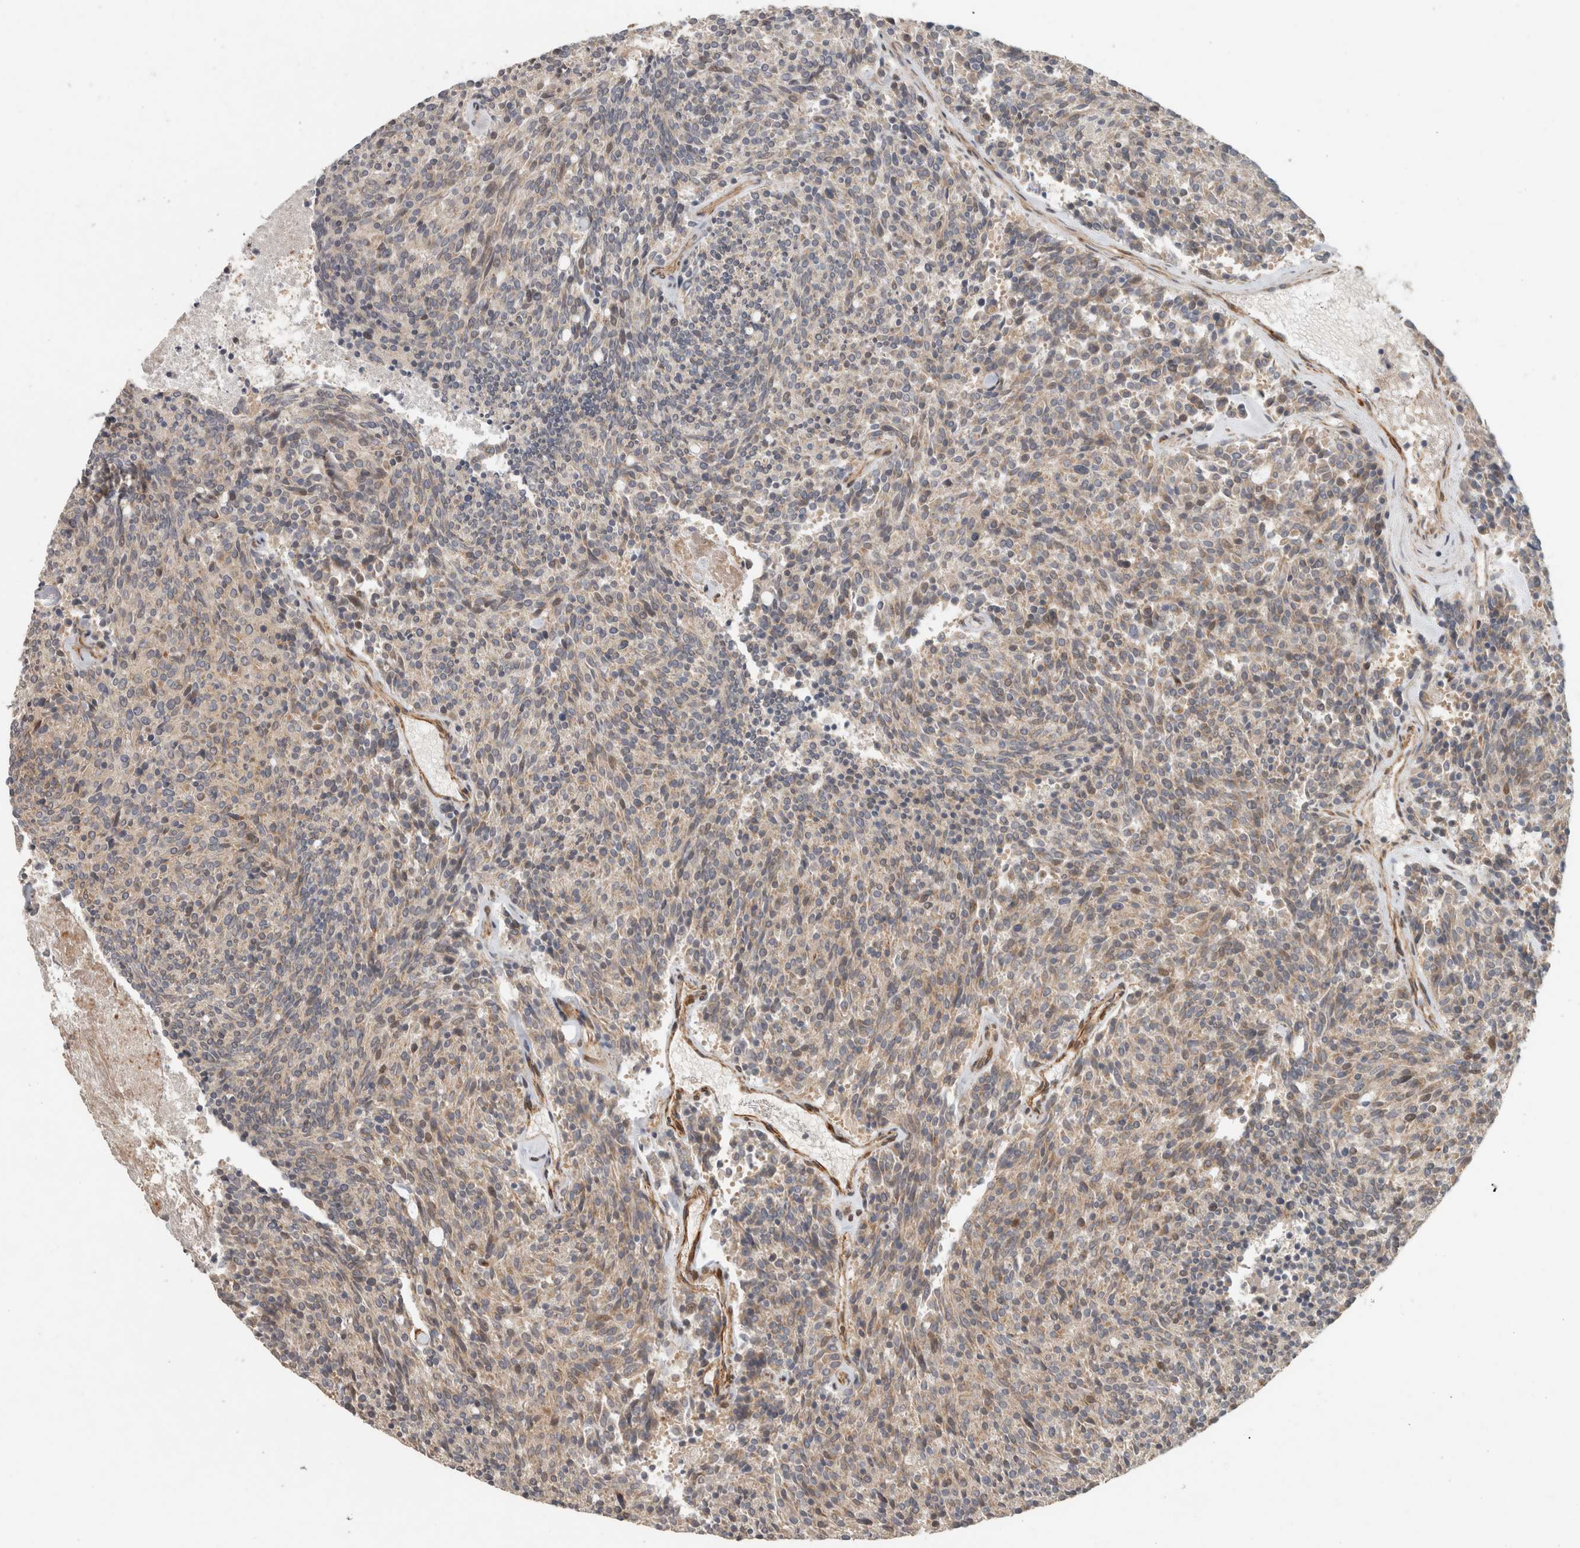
{"staining": {"intensity": "weak", "quantity": "25%-75%", "location": "cytoplasmic/membranous"}, "tissue": "carcinoid", "cell_type": "Tumor cells", "image_type": "cancer", "snomed": [{"axis": "morphology", "description": "Carcinoid, malignant, NOS"}, {"axis": "topography", "description": "Pancreas"}], "caption": "Immunohistochemistry (DAB) staining of malignant carcinoid shows weak cytoplasmic/membranous protein expression in about 25%-75% of tumor cells.", "gene": "SIPA1L2", "patient": {"sex": "female", "age": 54}}